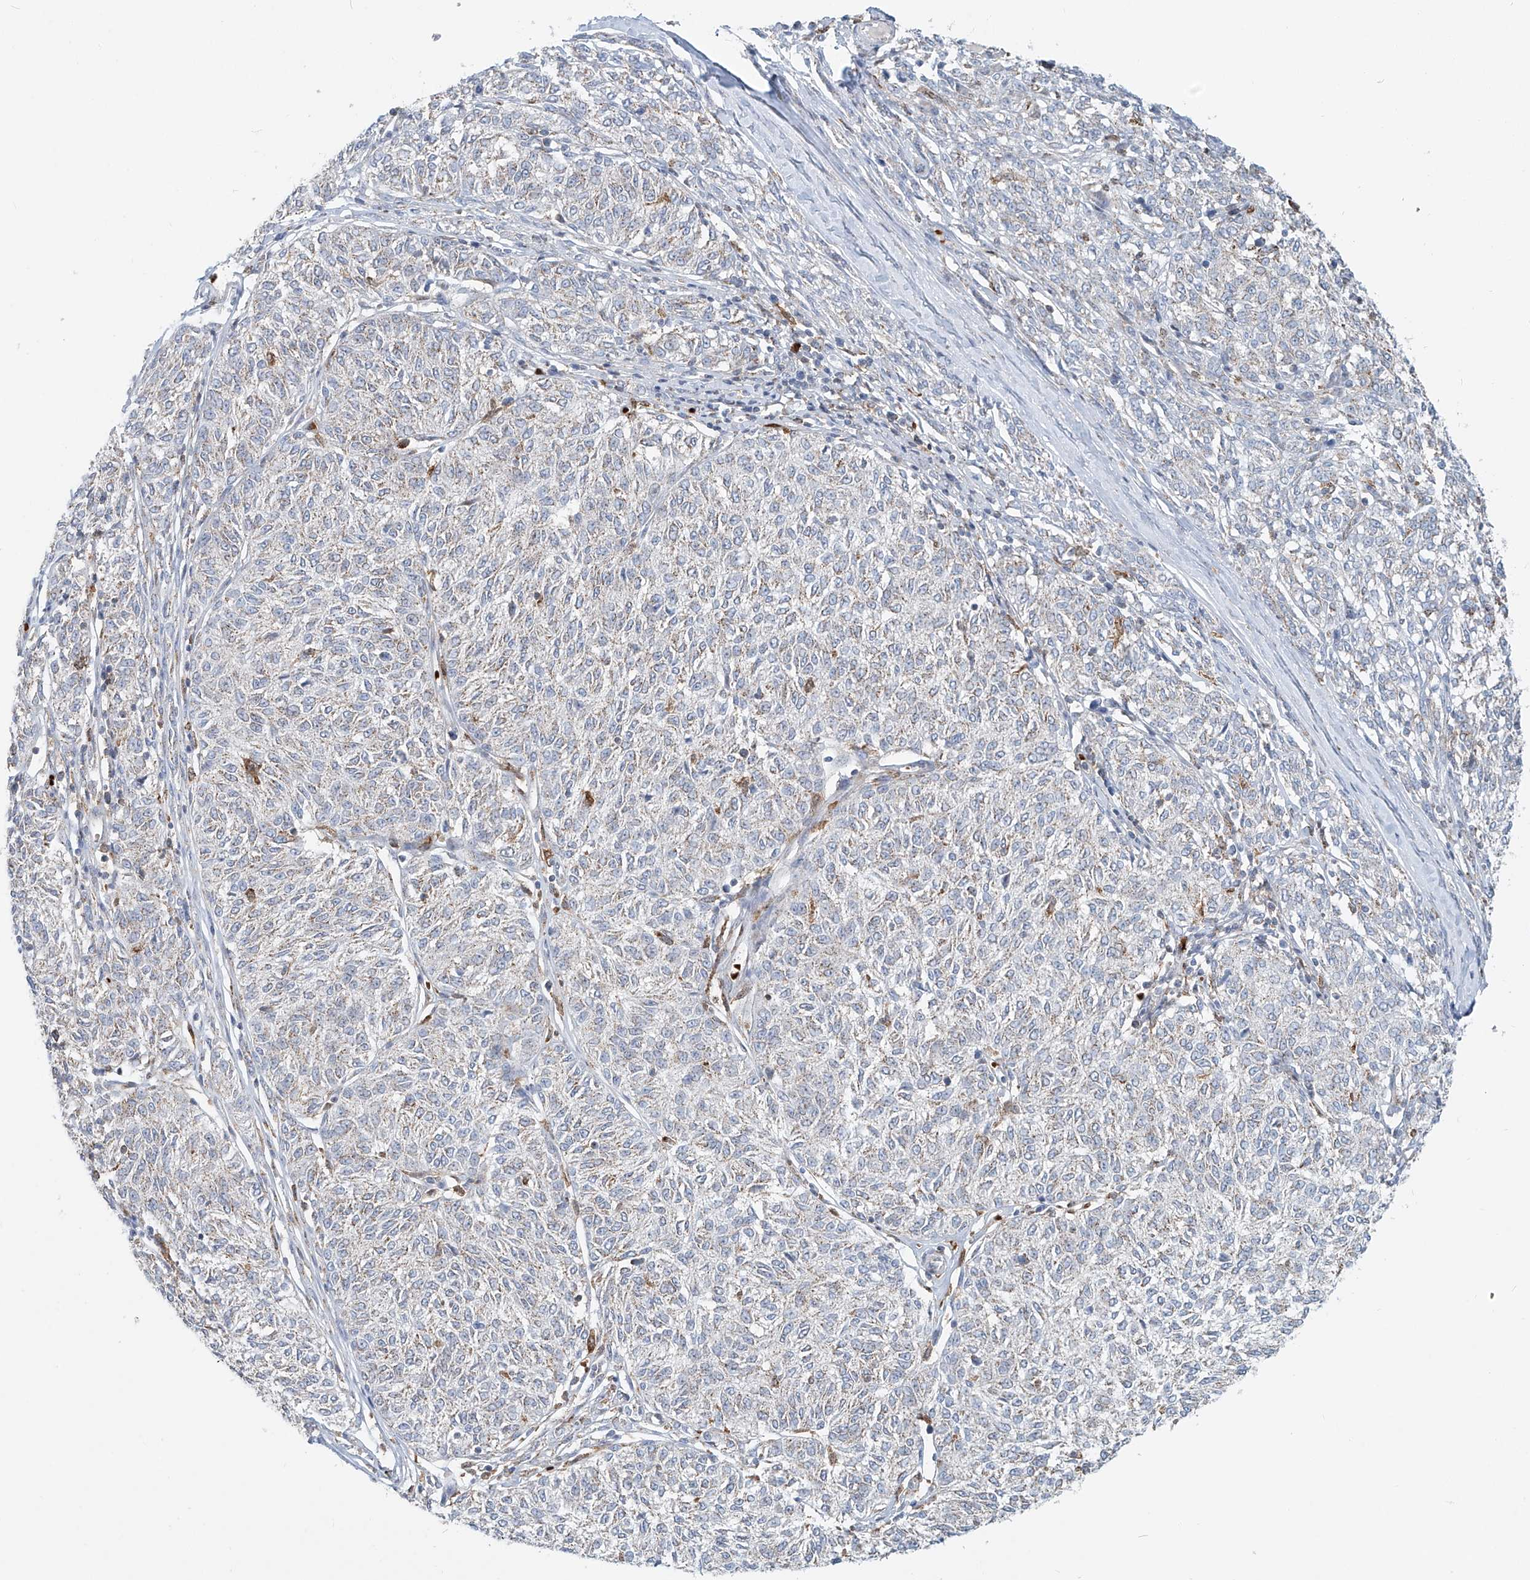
{"staining": {"intensity": "weak", "quantity": "25%-75%", "location": "cytoplasmic/membranous"}, "tissue": "melanoma", "cell_type": "Tumor cells", "image_type": "cancer", "snomed": [{"axis": "morphology", "description": "Malignant melanoma, NOS"}, {"axis": "topography", "description": "Skin"}], "caption": "Brown immunohistochemical staining in human malignant melanoma exhibits weak cytoplasmic/membranous positivity in approximately 25%-75% of tumor cells. The protein of interest is stained brown, and the nuclei are stained in blue (DAB (3,3'-diaminobenzidine) IHC with brightfield microscopy, high magnification).", "gene": "PTPRA", "patient": {"sex": "female", "age": 72}}